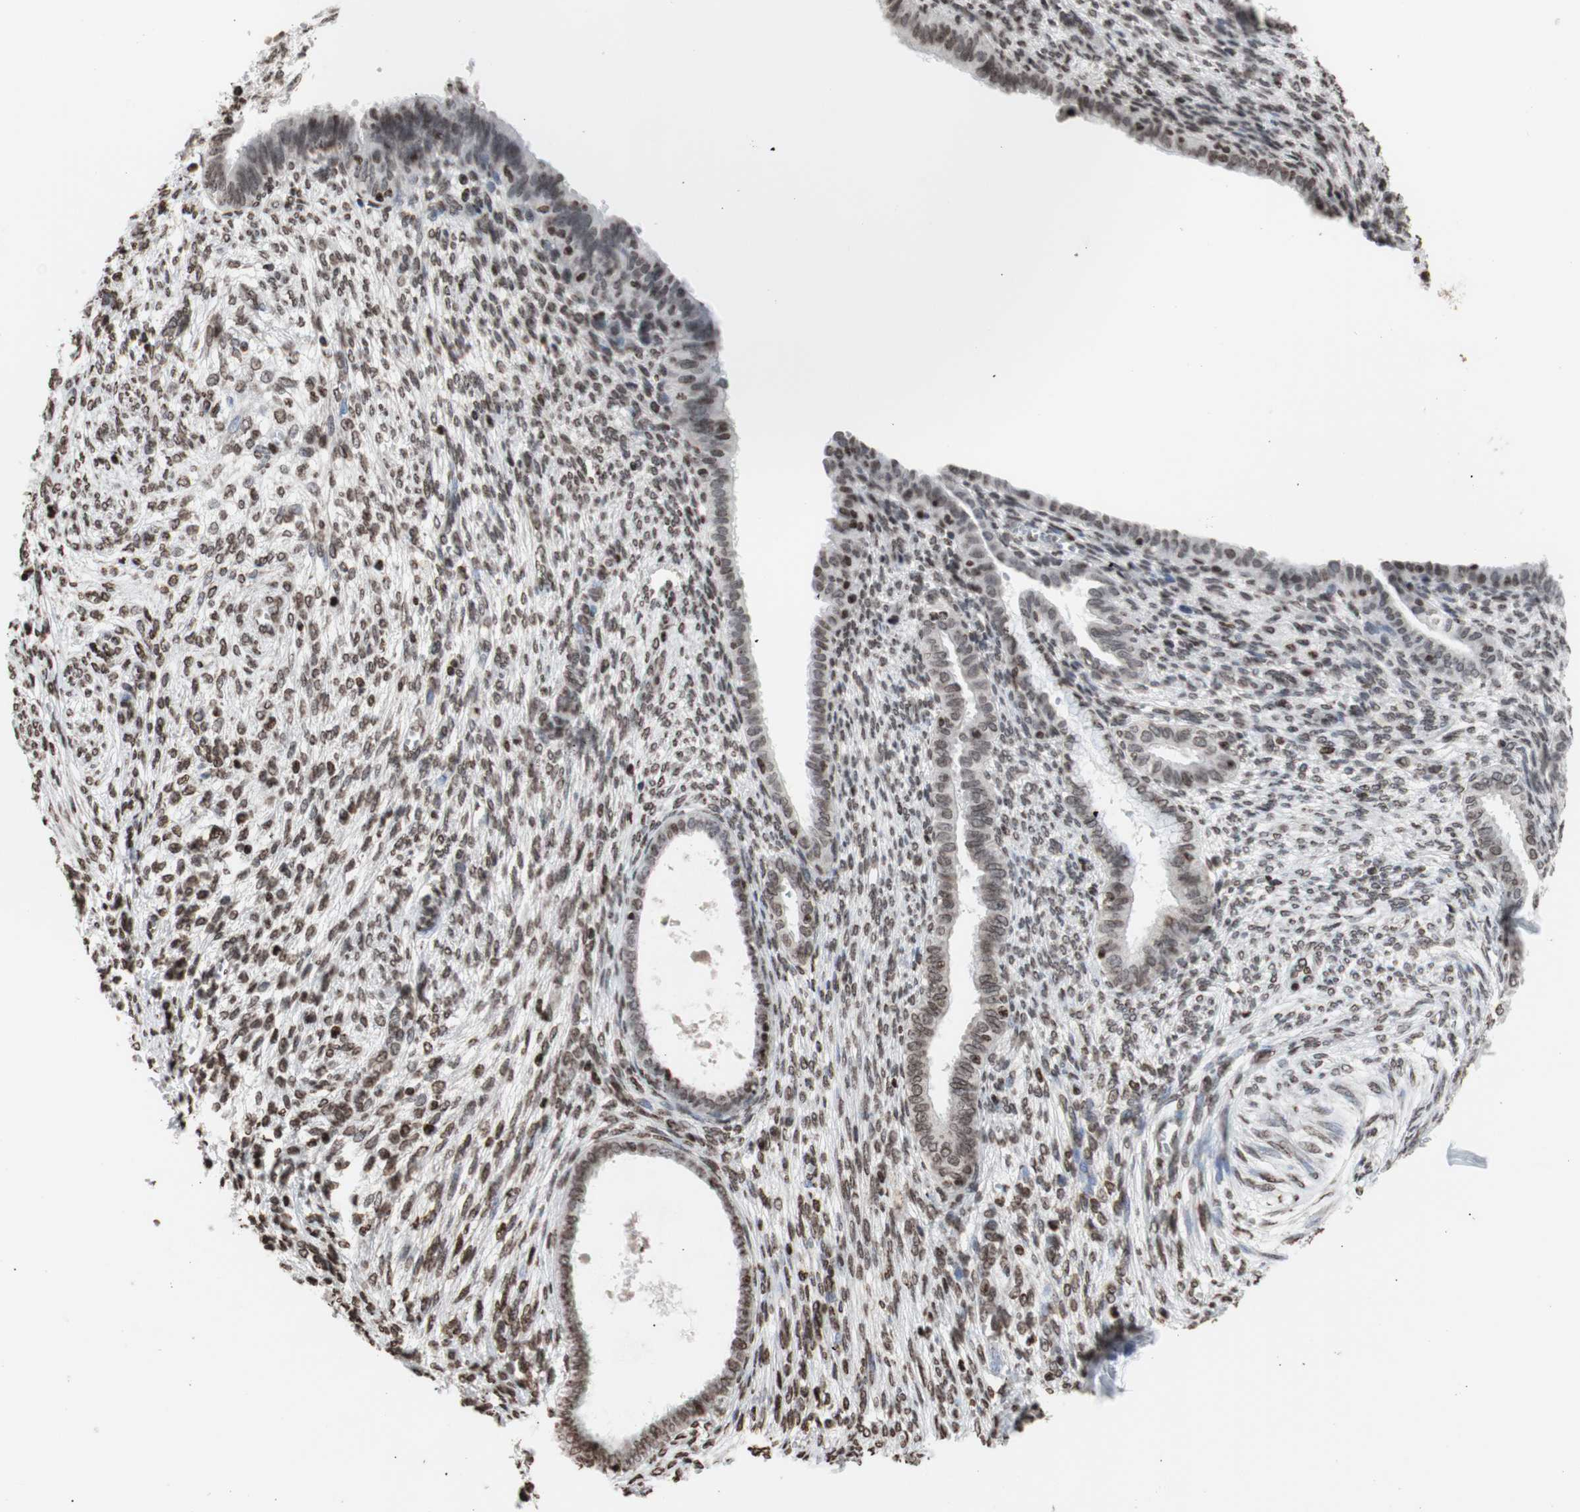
{"staining": {"intensity": "moderate", "quantity": ">75%", "location": "nuclear"}, "tissue": "endometrium", "cell_type": "Cells in endometrial stroma", "image_type": "normal", "snomed": [{"axis": "morphology", "description": "Normal tissue, NOS"}, {"axis": "topography", "description": "Endometrium"}], "caption": "This image displays immunohistochemistry (IHC) staining of unremarkable endometrium, with medium moderate nuclear expression in approximately >75% of cells in endometrial stroma.", "gene": "SNAI2", "patient": {"sex": "female", "age": 72}}